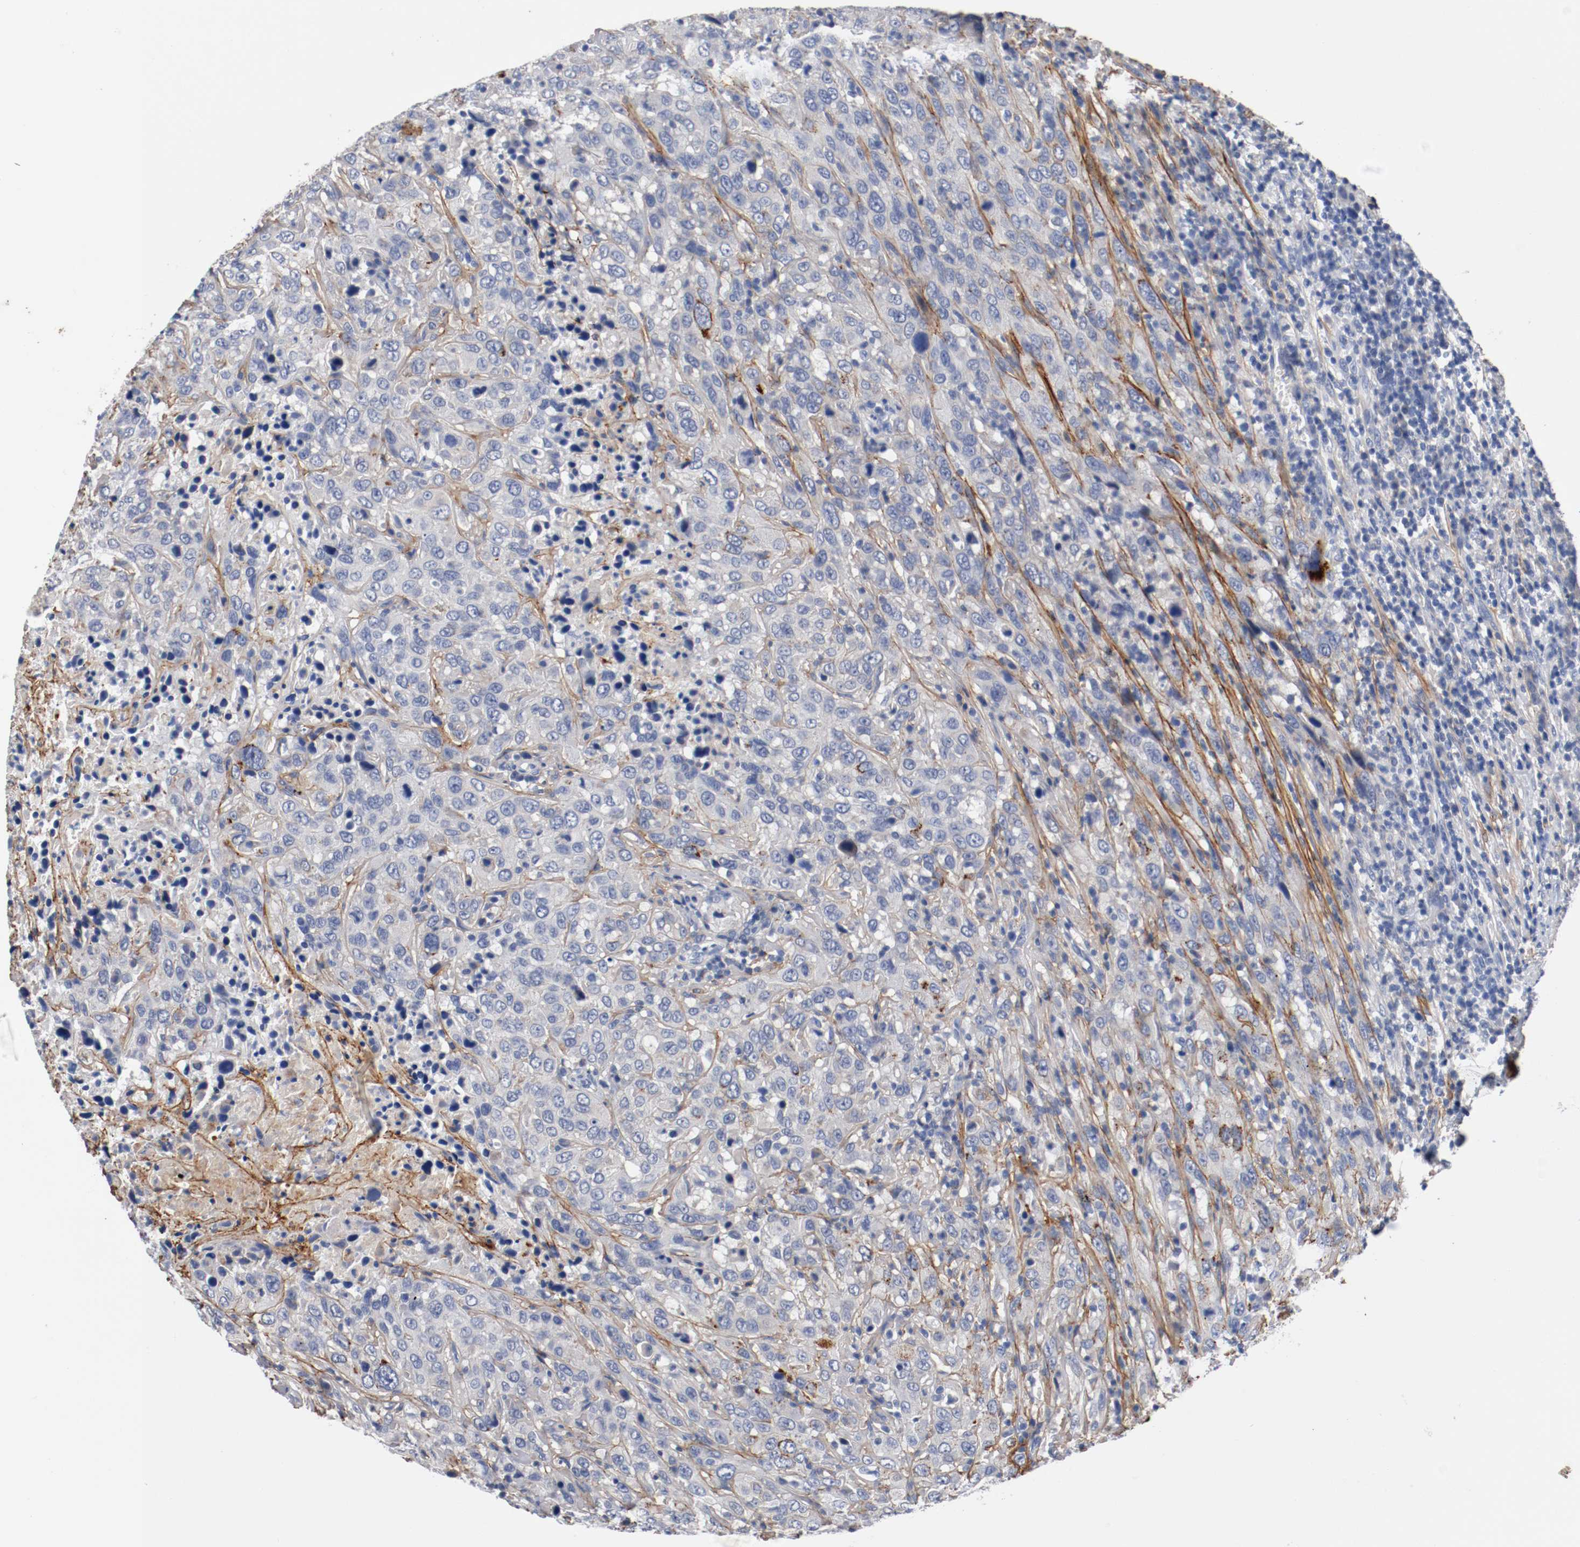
{"staining": {"intensity": "moderate", "quantity": "<25%", "location": "cytoplasmic/membranous"}, "tissue": "urothelial cancer", "cell_type": "Tumor cells", "image_type": "cancer", "snomed": [{"axis": "morphology", "description": "Urothelial carcinoma, High grade"}, {"axis": "topography", "description": "Urinary bladder"}], "caption": "IHC staining of urothelial cancer, which reveals low levels of moderate cytoplasmic/membranous positivity in approximately <25% of tumor cells indicating moderate cytoplasmic/membranous protein expression. The staining was performed using DAB (3,3'-diaminobenzidine) (brown) for protein detection and nuclei were counterstained in hematoxylin (blue).", "gene": "TNC", "patient": {"sex": "male", "age": 61}}